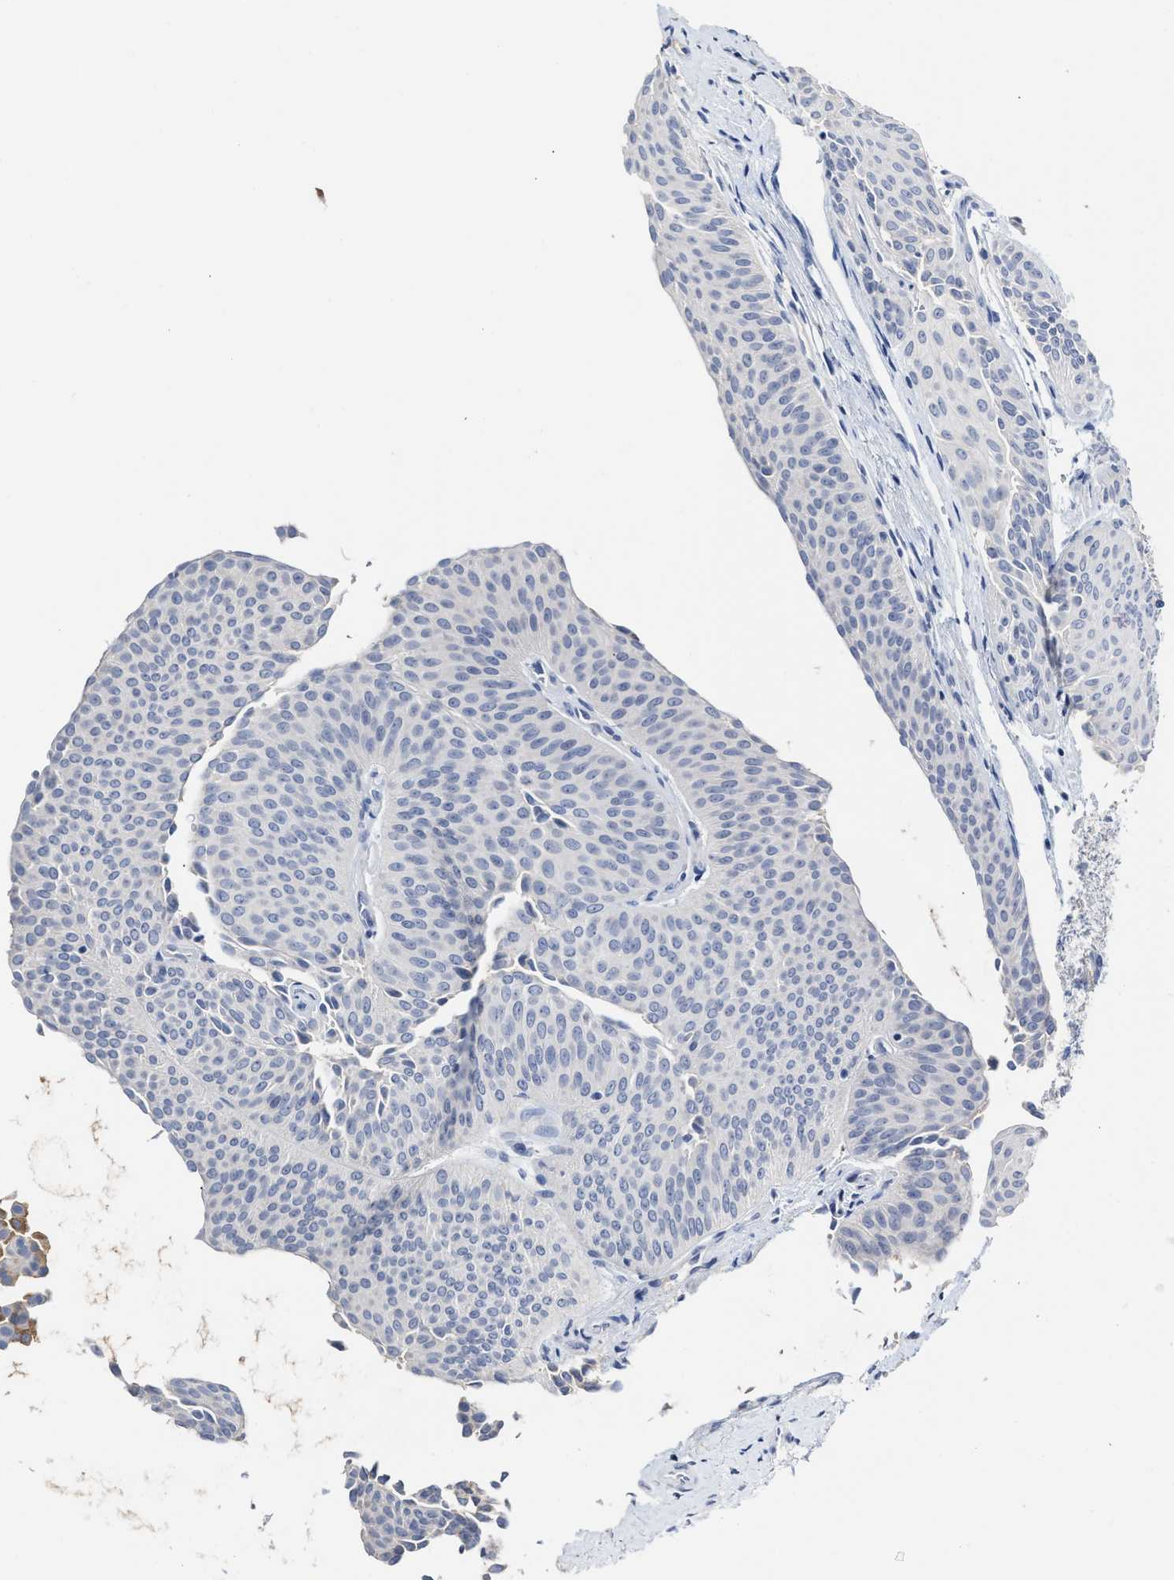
{"staining": {"intensity": "negative", "quantity": "none", "location": "none"}, "tissue": "urothelial cancer", "cell_type": "Tumor cells", "image_type": "cancer", "snomed": [{"axis": "morphology", "description": "Urothelial carcinoma, Low grade"}, {"axis": "topography", "description": "Urinary bladder"}], "caption": "This is a micrograph of immunohistochemistry (IHC) staining of low-grade urothelial carcinoma, which shows no expression in tumor cells. (DAB immunohistochemistry with hematoxylin counter stain).", "gene": "C2", "patient": {"sex": "female", "age": 60}}